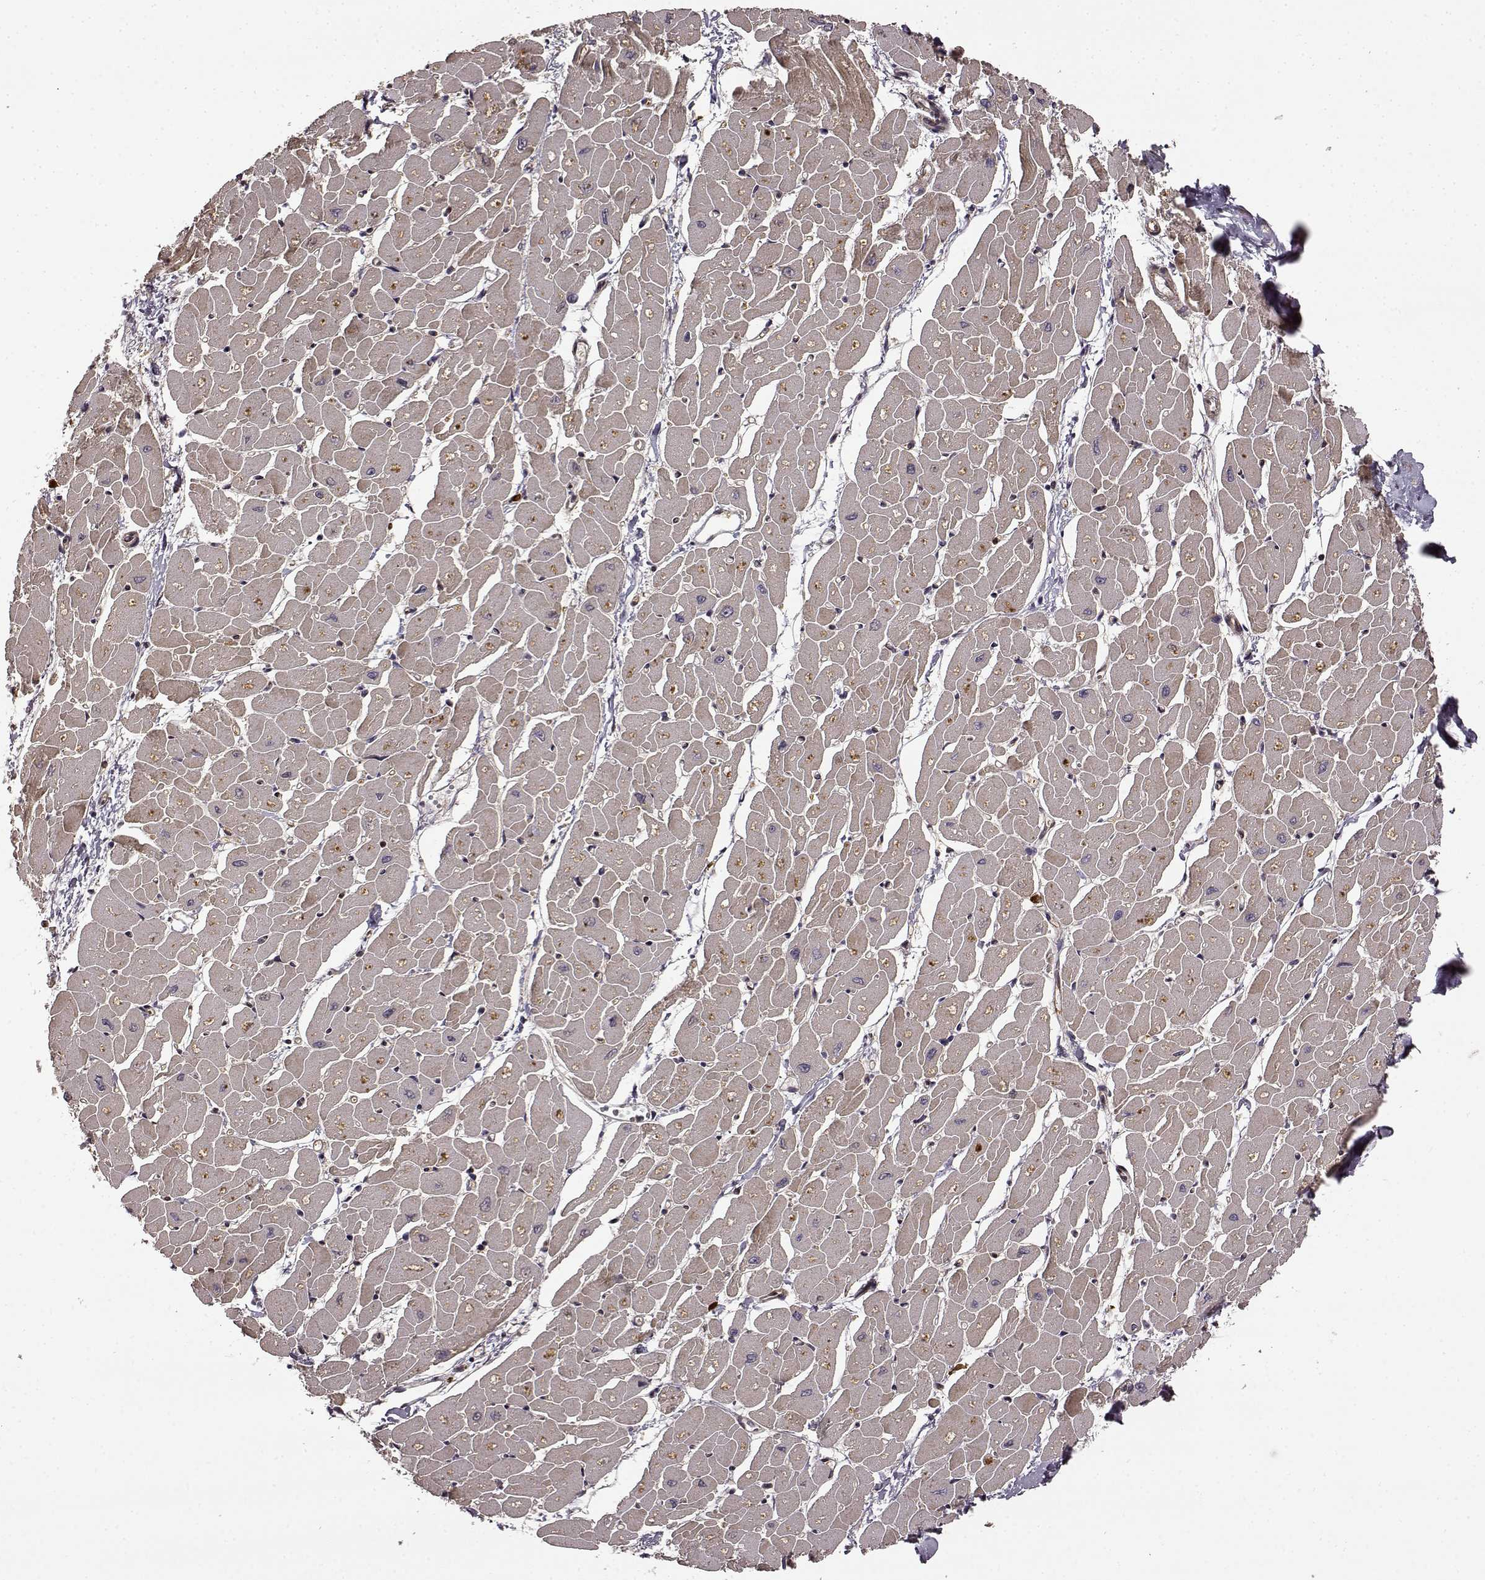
{"staining": {"intensity": "strong", "quantity": "25%-75%", "location": "cytoplasmic/membranous"}, "tissue": "heart muscle", "cell_type": "Cardiomyocytes", "image_type": "normal", "snomed": [{"axis": "morphology", "description": "Normal tissue, NOS"}, {"axis": "topography", "description": "Heart"}], "caption": "Immunohistochemistry (IHC) photomicrograph of unremarkable heart muscle stained for a protein (brown), which displays high levels of strong cytoplasmic/membranous expression in about 25%-75% of cardiomyocytes.", "gene": "TRMU", "patient": {"sex": "male", "age": 57}}